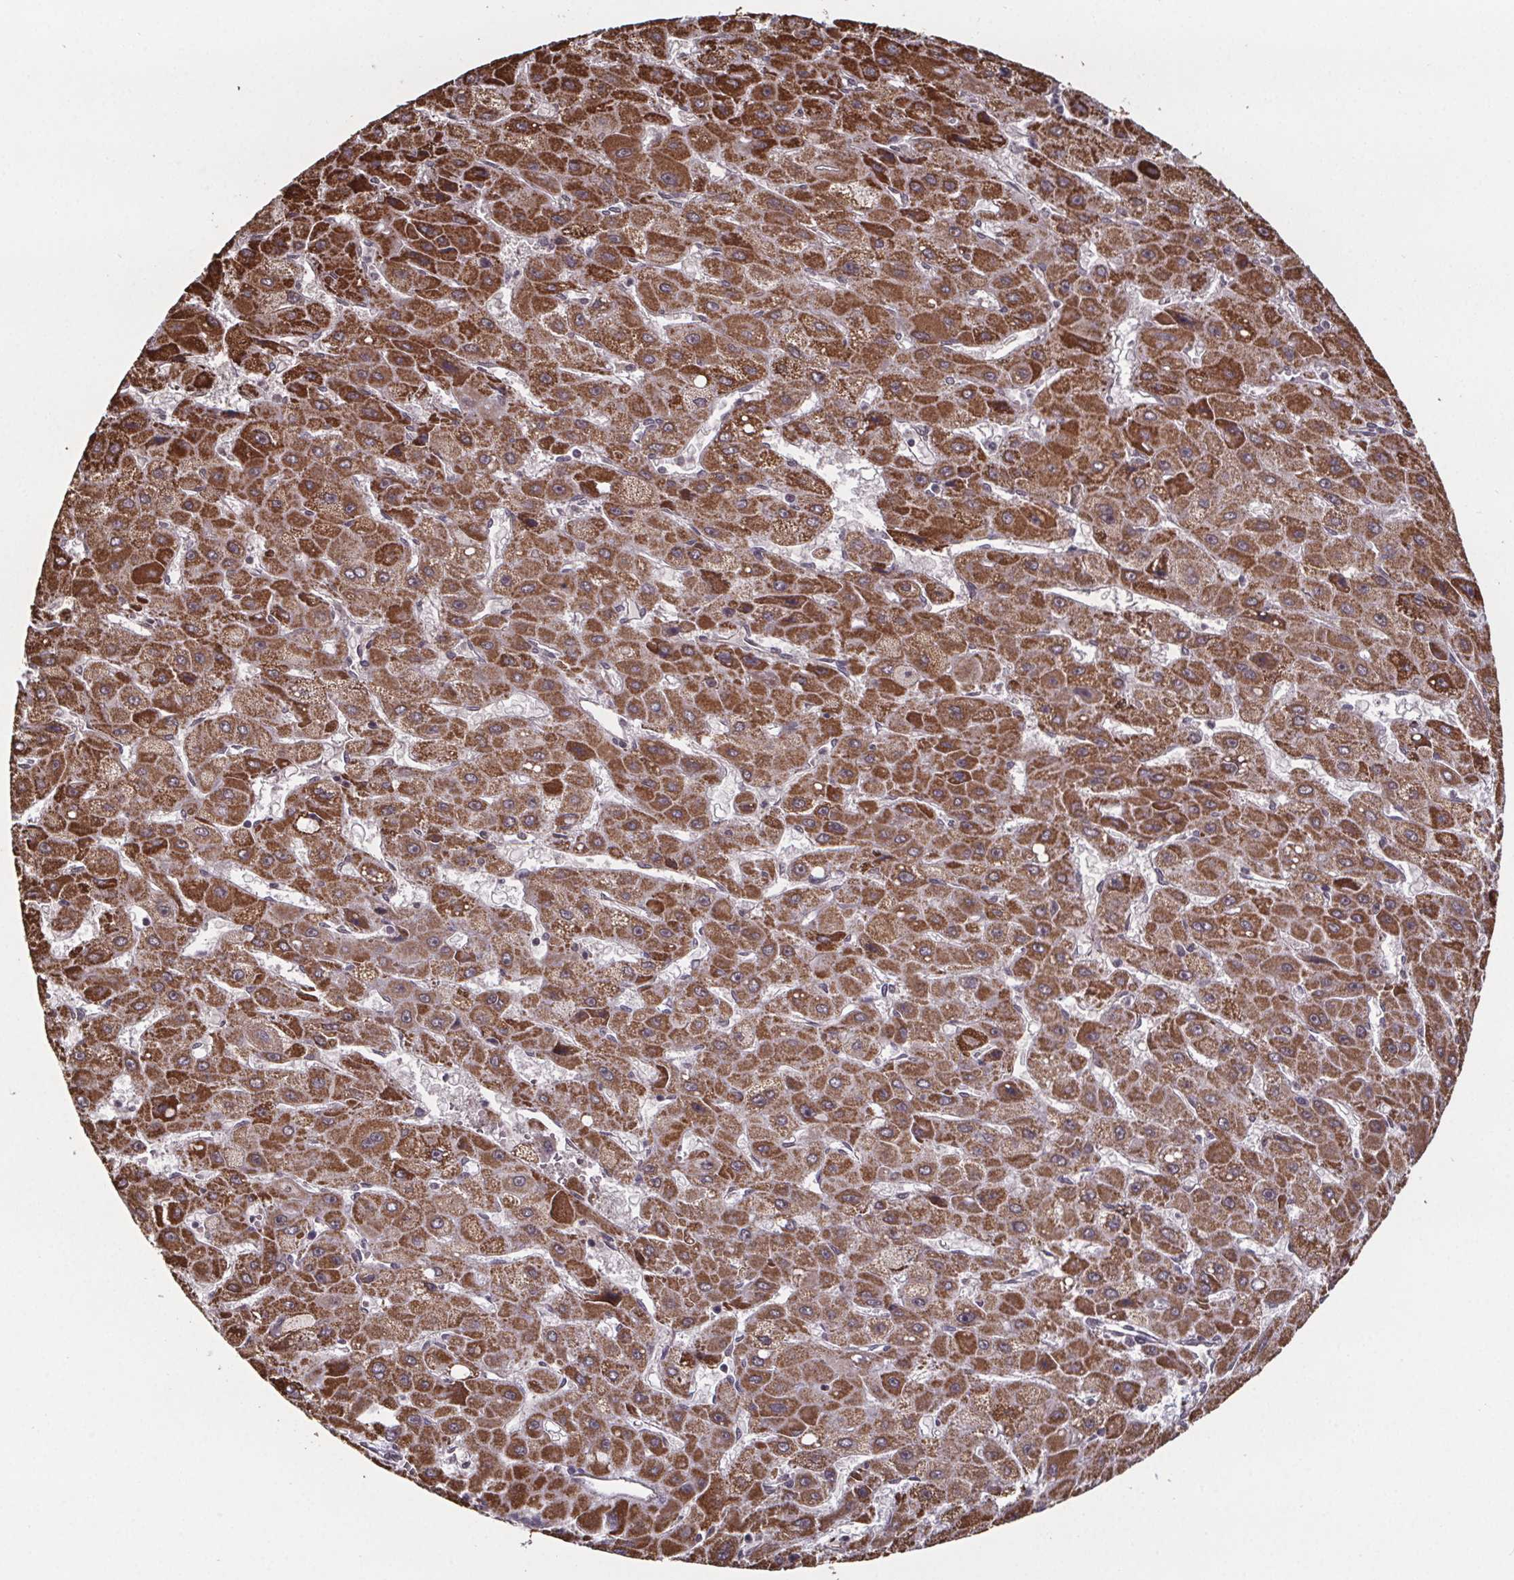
{"staining": {"intensity": "strong", "quantity": ">75%", "location": "cytoplasmic/membranous"}, "tissue": "liver cancer", "cell_type": "Tumor cells", "image_type": "cancer", "snomed": [{"axis": "morphology", "description": "Carcinoma, Hepatocellular, NOS"}, {"axis": "topography", "description": "Liver"}], "caption": "A histopathology image of hepatocellular carcinoma (liver) stained for a protein displays strong cytoplasmic/membranous brown staining in tumor cells.", "gene": "SAT1", "patient": {"sex": "female", "age": 25}}